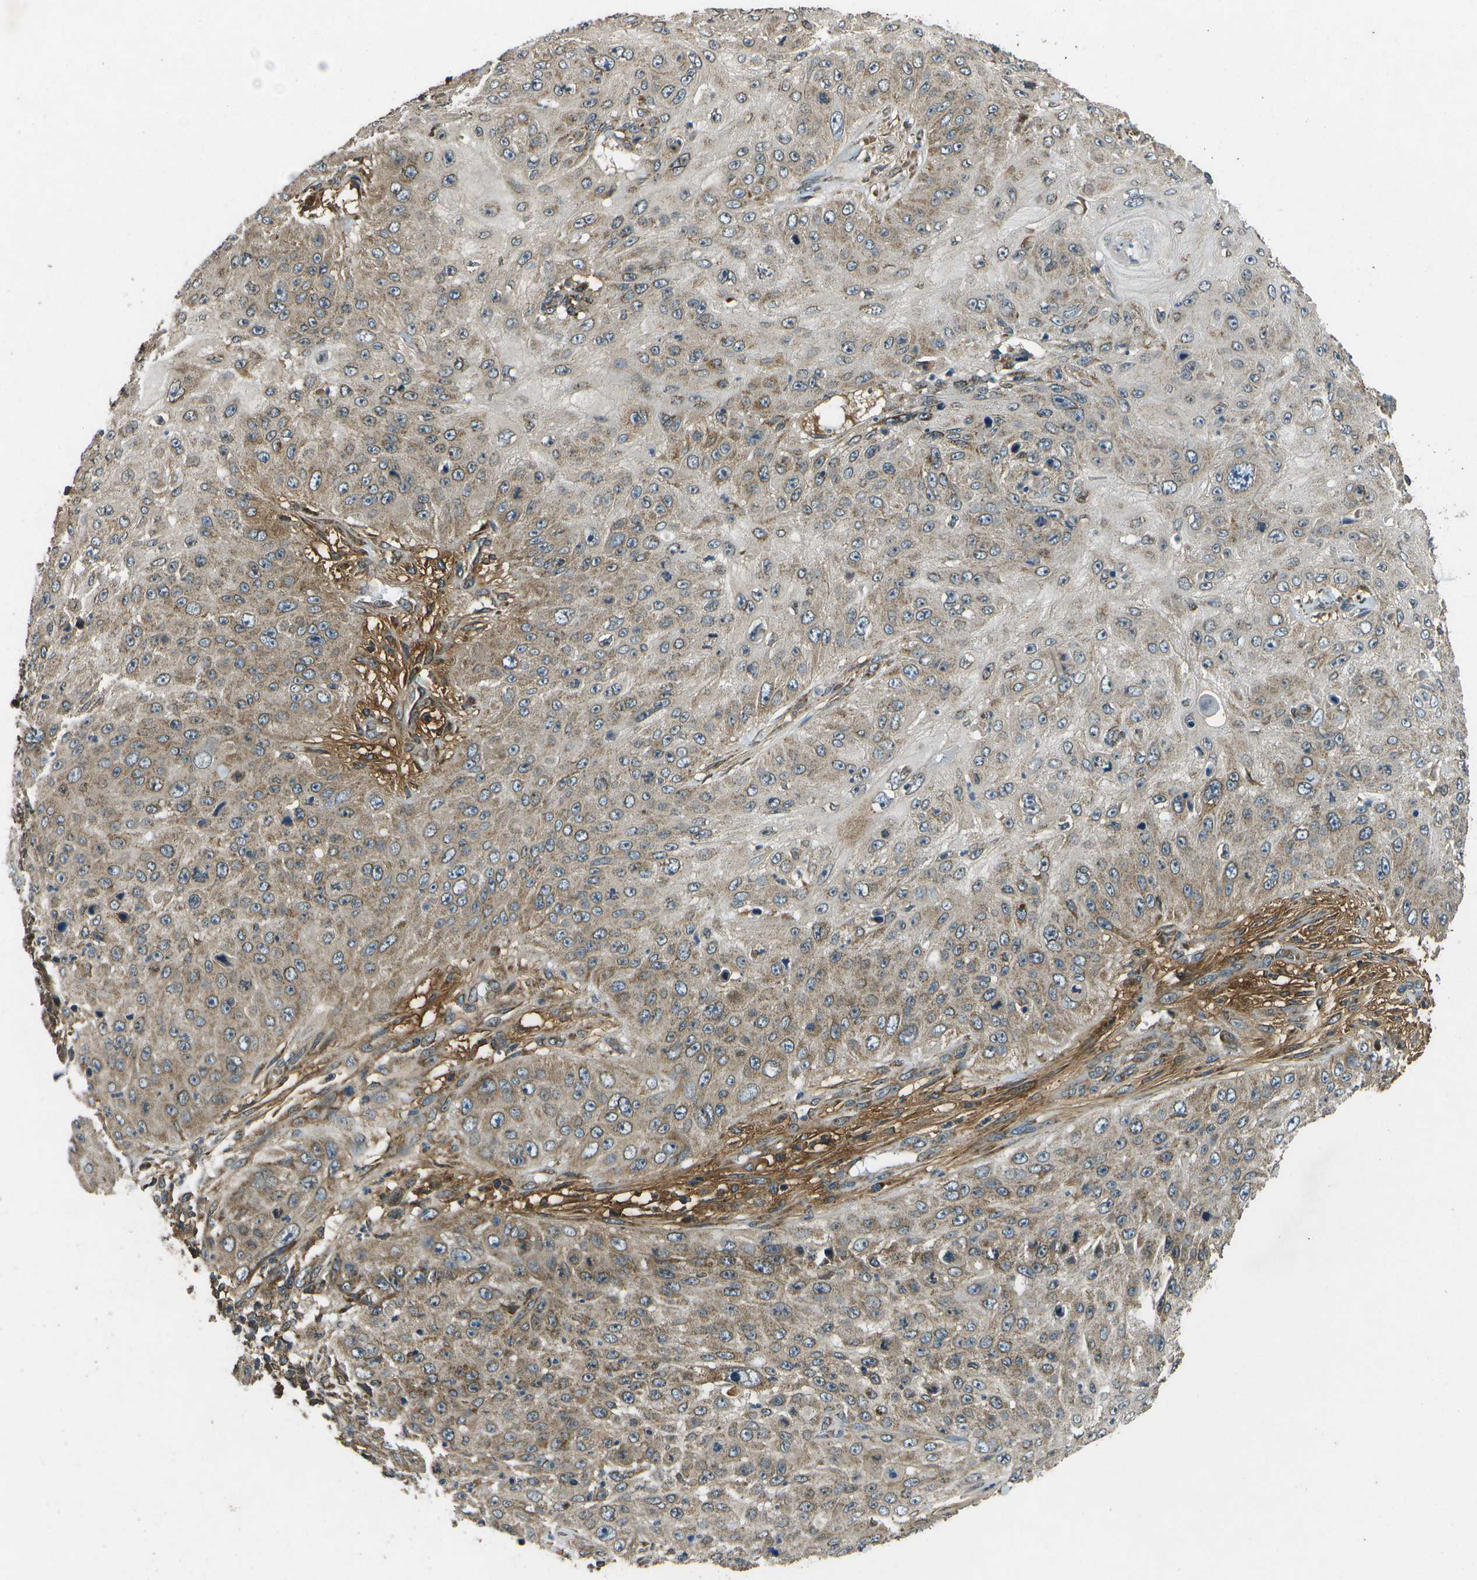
{"staining": {"intensity": "weak", "quantity": ">75%", "location": "cytoplasmic/membranous"}, "tissue": "skin cancer", "cell_type": "Tumor cells", "image_type": "cancer", "snomed": [{"axis": "morphology", "description": "Squamous cell carcinoma, NOS"}, {"axis": "topography", "description": "Skin"}], "caption": "Skin cancer was stained to show a protein in brown. There is low levels of weak cytoplasmic/membranous staining in approximately >75% of tumor cells.", "gene": "HFE", "patient": {"sex": "female", "age": 80}}